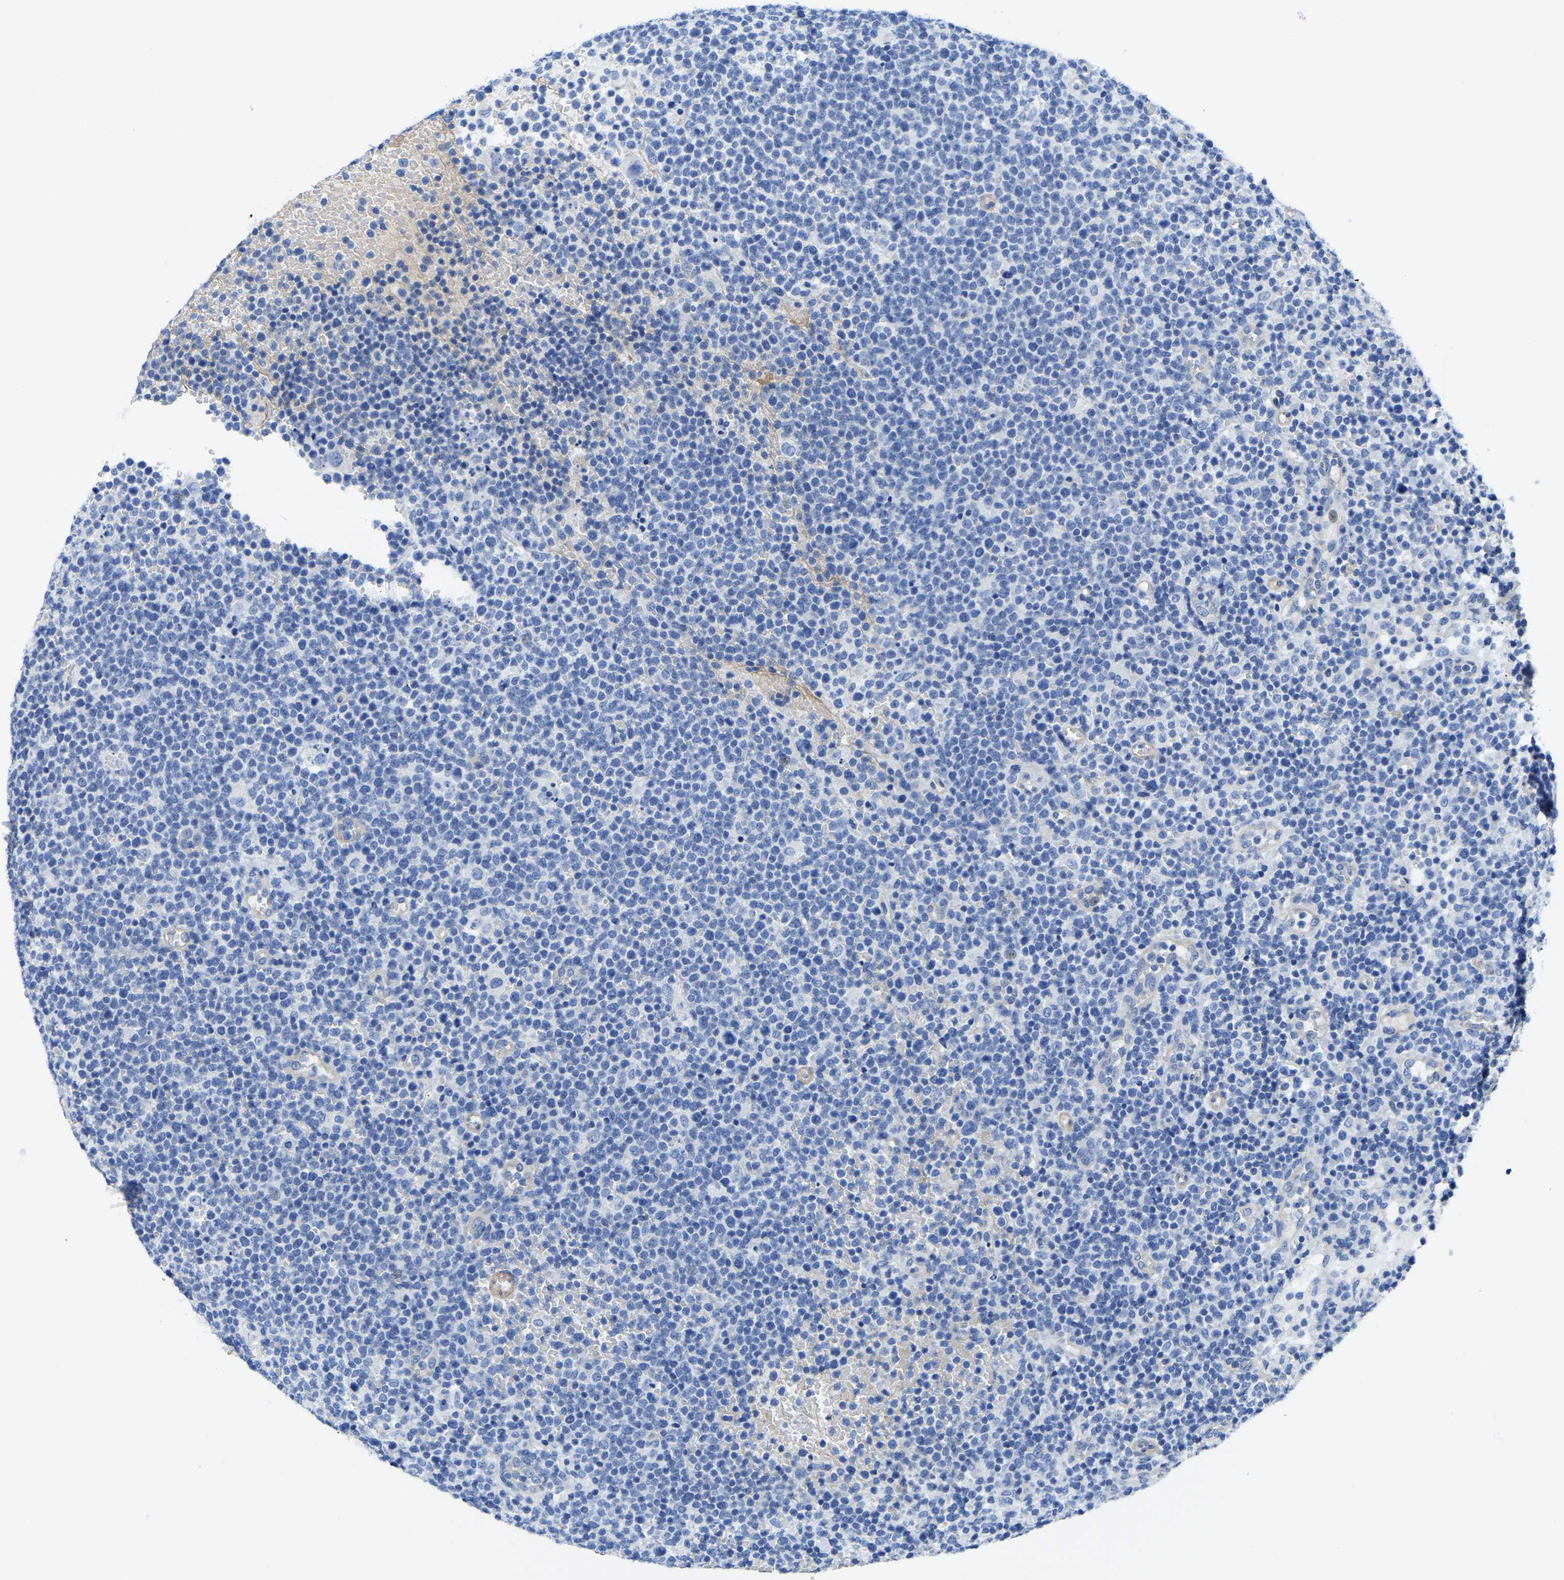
{"staining": {"intensity": "negative", "quantity": "none", "location": "none"}, "tissue": "lymphoma", "cell_type": "Tumor cells", "image_type": "cancer", "snomed": [{"axis": "morphology", "description": "Malignant lymphoma, non-Hodgkin's type, High grade"}, {"axis": "topography", "description": "Lymph node"}], "caption": "High magnification brightfield microscopy of high-grade malignant lymphoma, non-Hodgkin's type stained with DAB (3,3'-diaminobenzidine) (brown) and counterstained with hematoxylin (blue): tumor cells show no significant positivity. (Immunohistochemistry, brightfield microscopy, high magnification).", "gene": "UPK3A", "patient": {"sex": "male", "age": 61}}